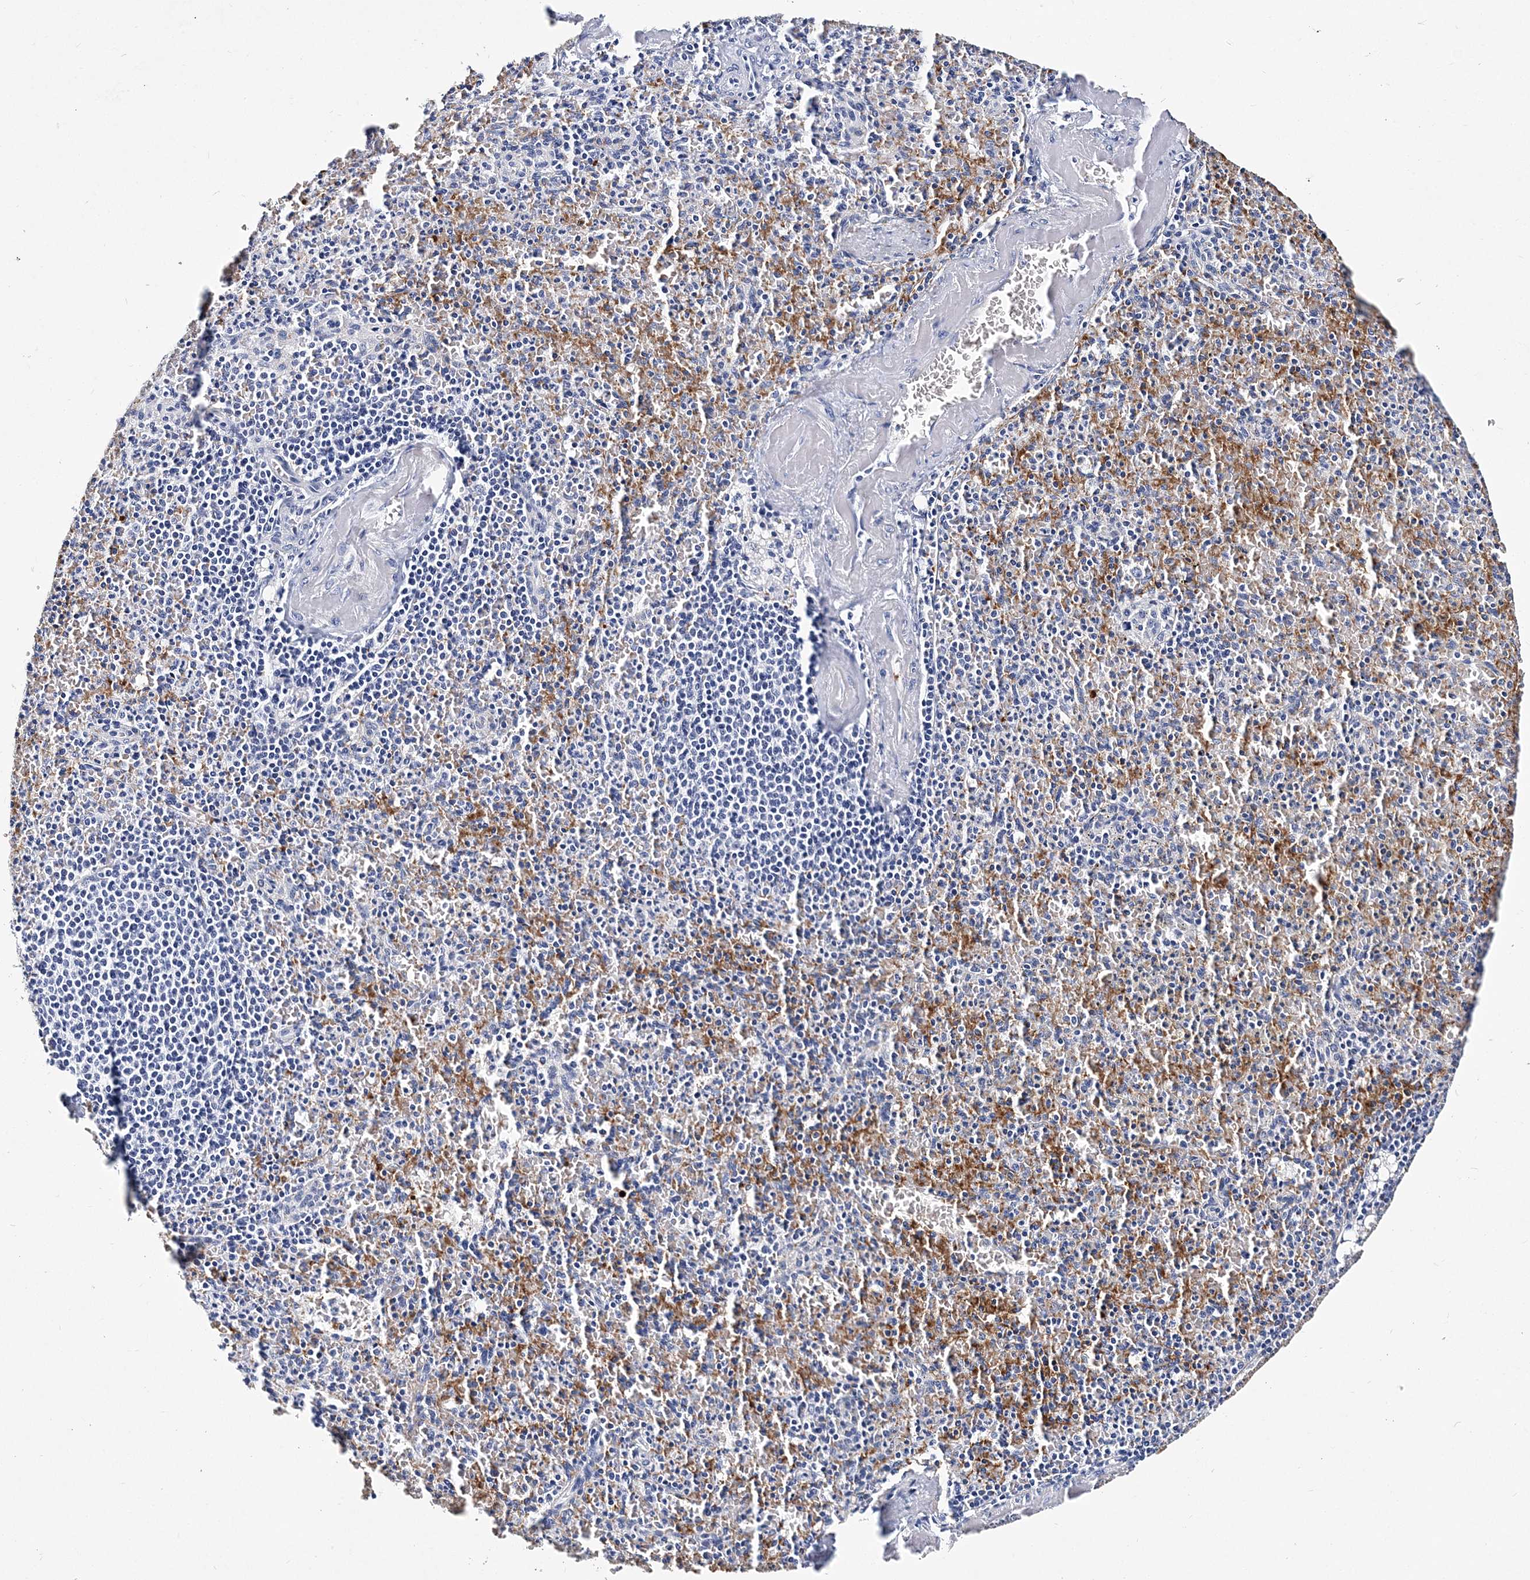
{"staining": {"intensity": "negative", "quantity": "none", "location": "none"}, "tissue": "spleen", "cell_type": "Cells in red pulp", "image_type": "normal", "snomed": [{"axis": "morphology", "description": "Normal tissue, NOS"}, {"axis": "topography", "description": "Spleen"}], "caption": "The image reveals no staining of cells in red pulp in benign spleen. (DAB (3,3'-diaminobenzidine) immunohistochemistry visualized using brightfield microscopy, high magnification).", "gene": "ITGA2B", "patient": {"sex": "female", "age": 74}}